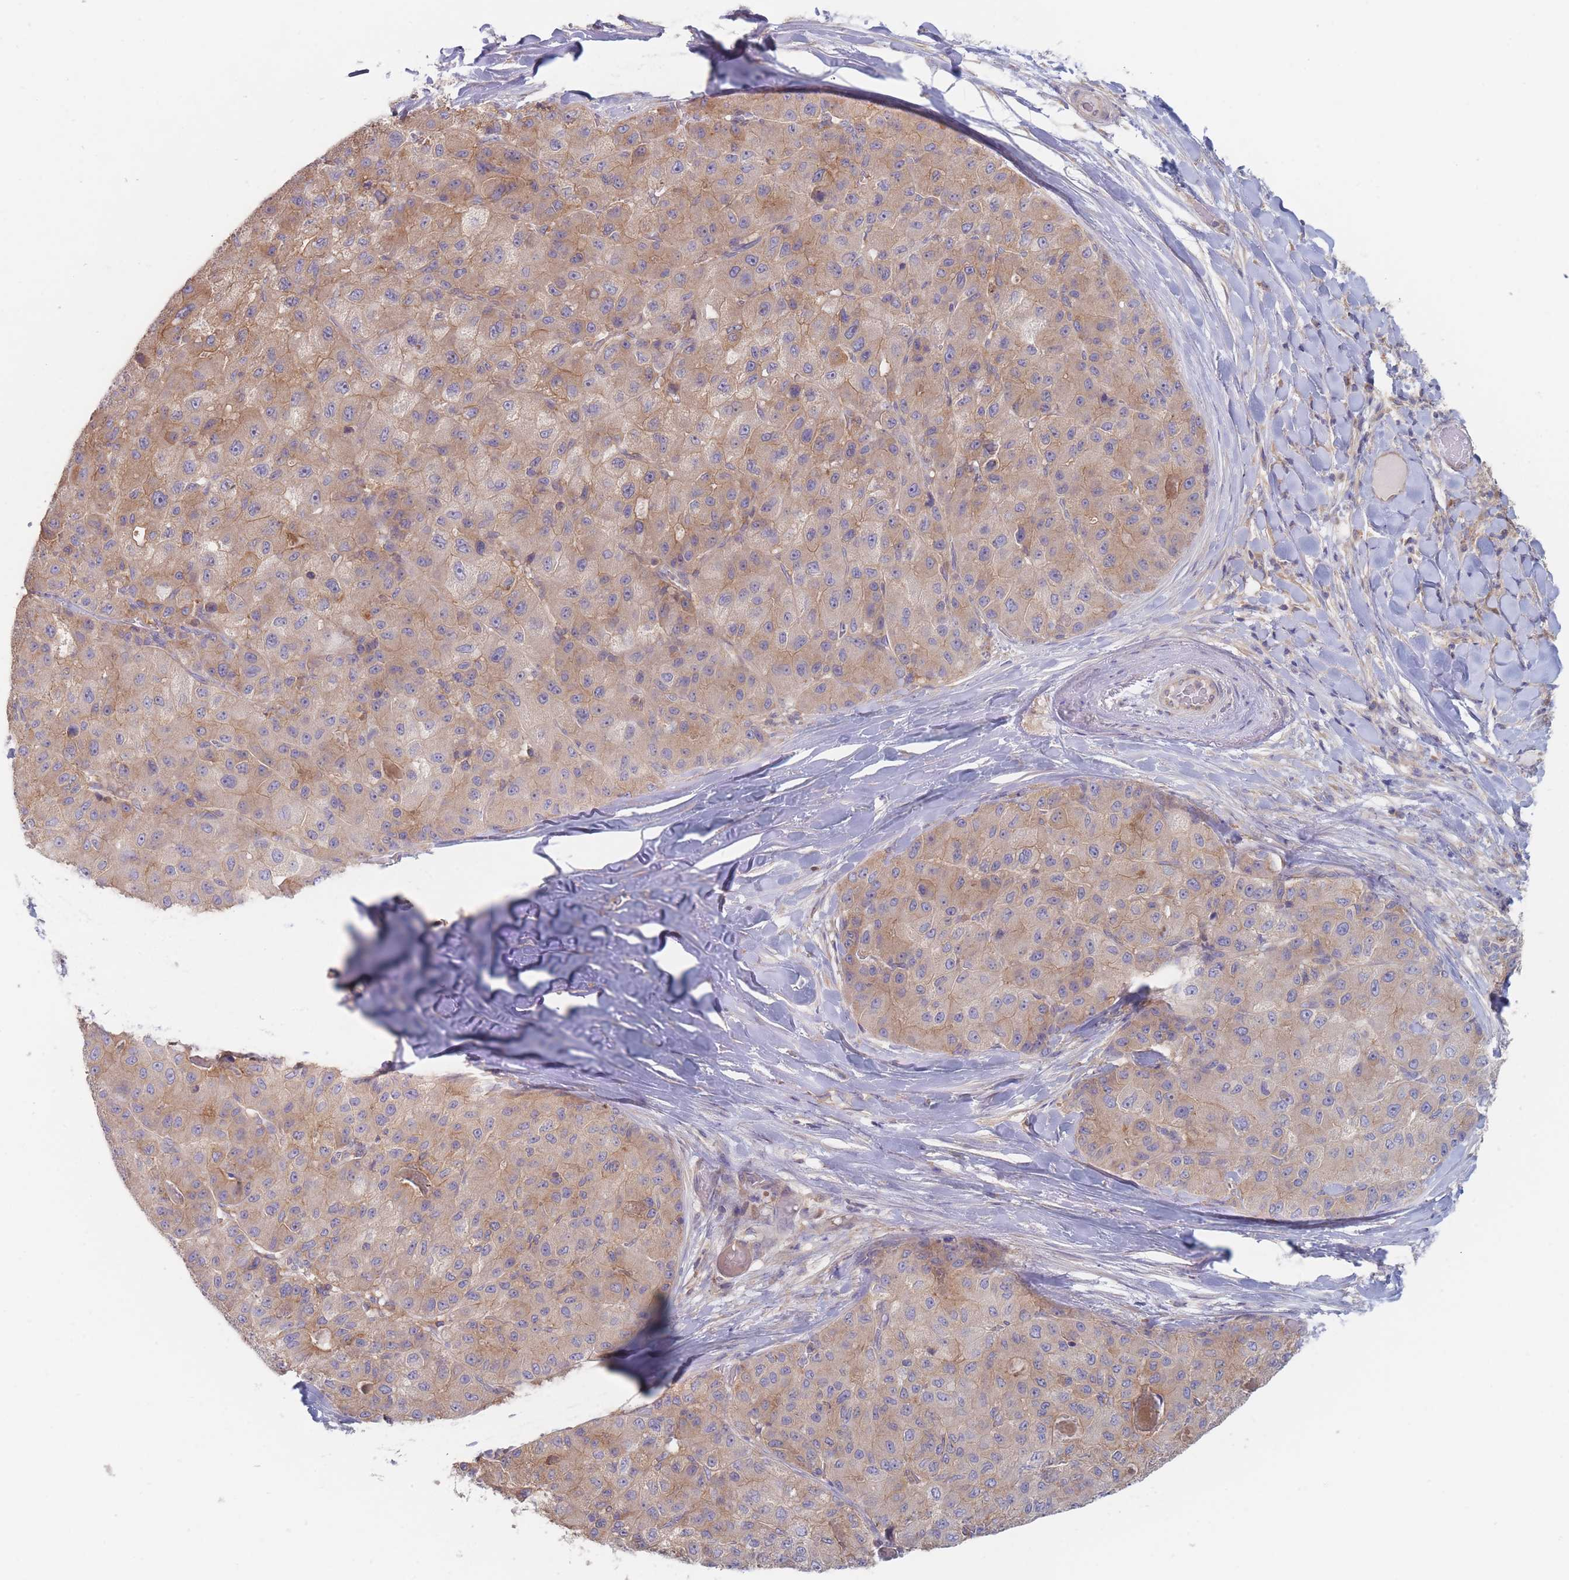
{"staining": {"intensity": "weak", "quantity": "25%-75%", "location": "cytoplasmic/membranous"}, "tissue": "liver cancer", "cell_type": "Tumor cells", "image_type": "cancer", "snomed": [{"axis": "morphology", "description": "Carcinoma, Hepatocellular, NOS"}, {"axis": "topography", "description": "Liver"}], "caption": "Immunohistochemical staining of human liver cancer (hepatocellular carcinoma) reveals weak cytoplasmic/membranous protein positivity in approximately 25%-75% of tumor cells.", "gene": "EFCC1", "patient": {"sex": "male", "age": 80}}